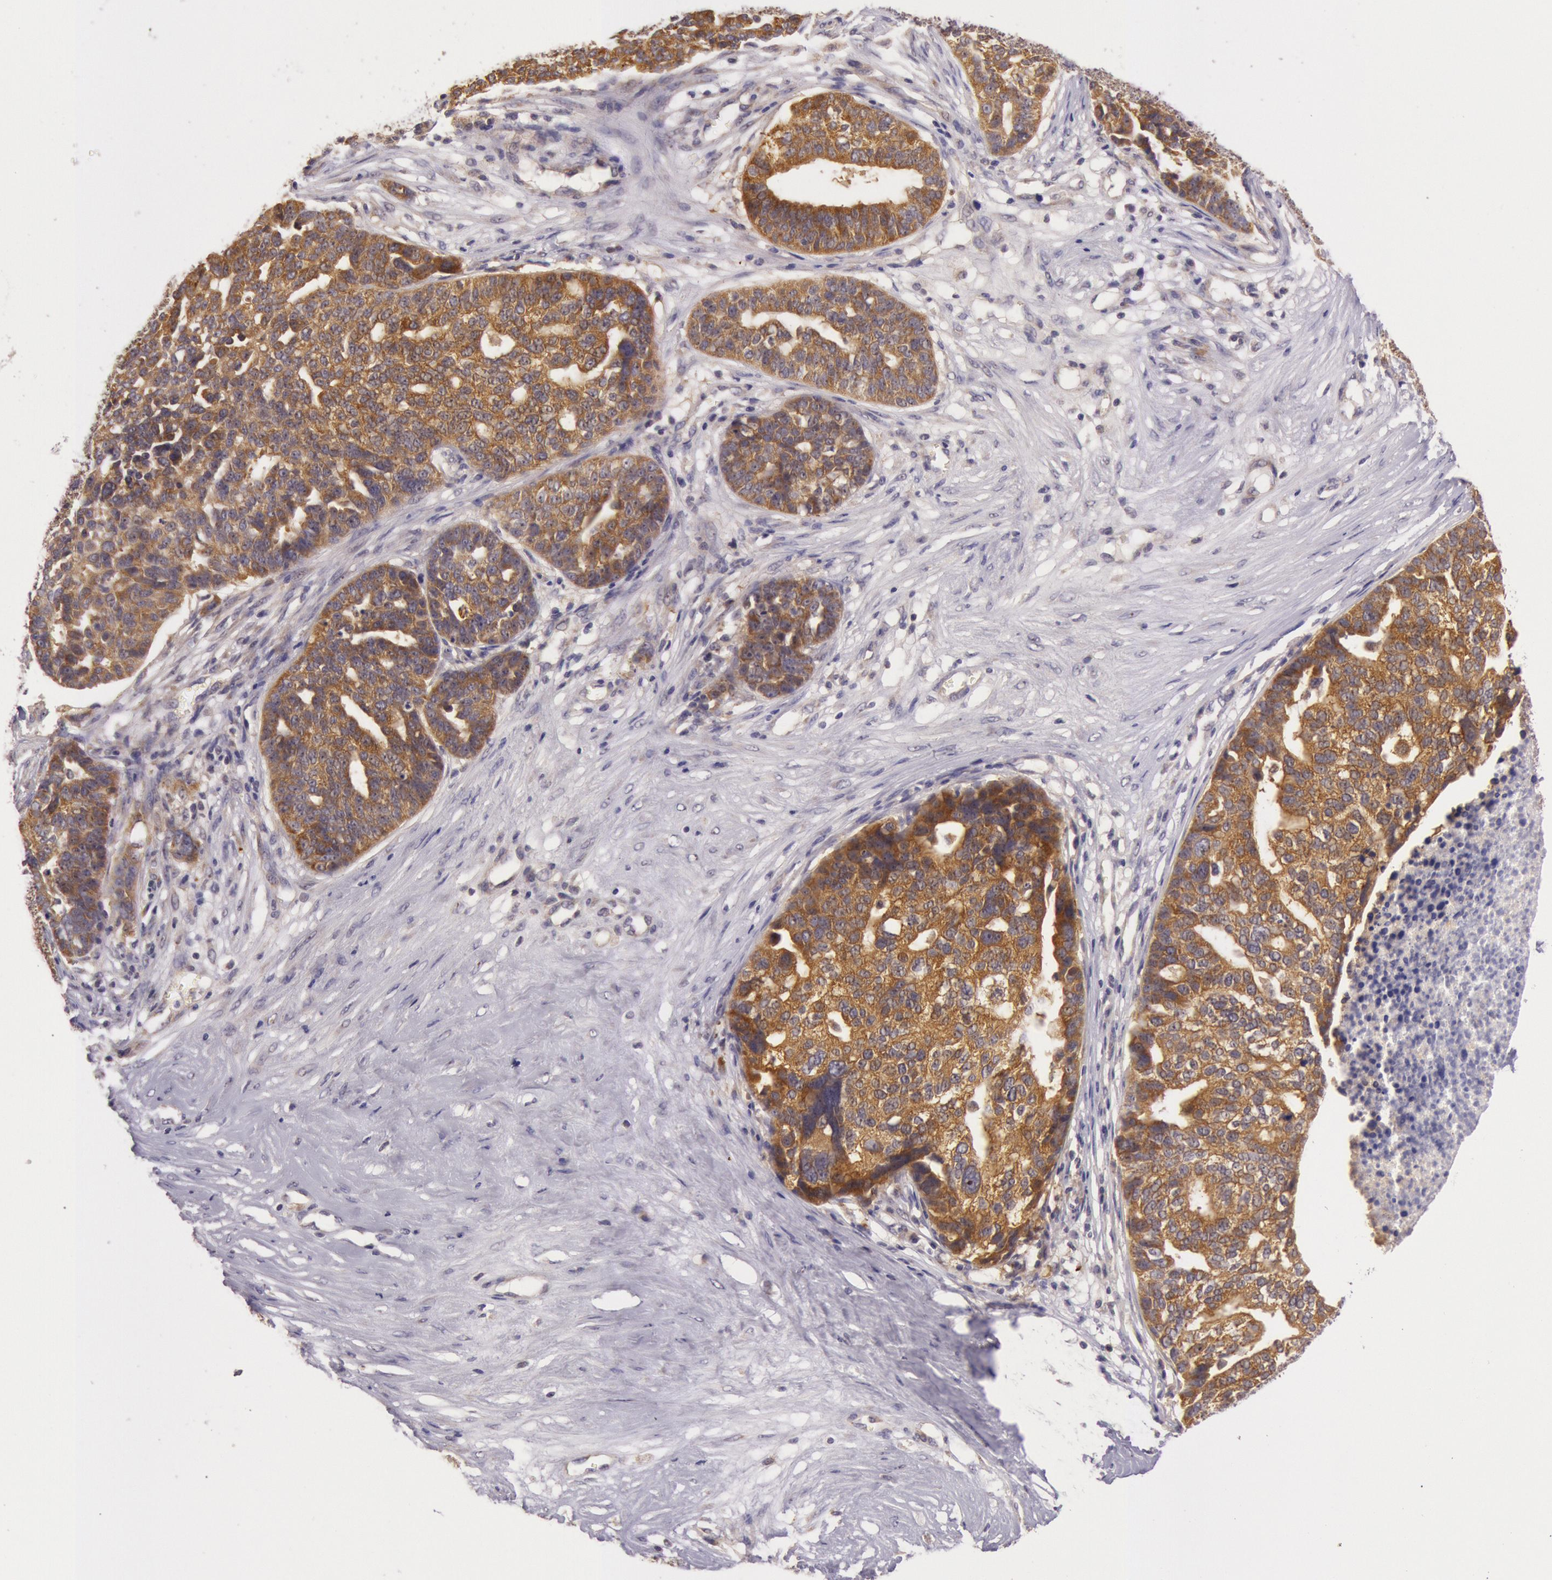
{"staining": {"intensity": "strong", "quantity": ">75%", "location": "cytoplasmic/membranous"}, "tissue": "ovarian cancer", "cell_type": "Tumor cells", "image_type": "cancer", "snomed": [{"axis": "morphology", "description": "Cystadenocarcinoma, serous, NOS"}, {"axis": "topography", "description": "Ovary"}], "caption": "There is high levels of strong cytoplasmic/membranous positivity in tumor cells of ovarian serous cystadenocarcinoma, as demonstrated by immunohistochemical staining (brown color).", "gene": "CDK16", "patient": {"sex": "female", "age": 59}}